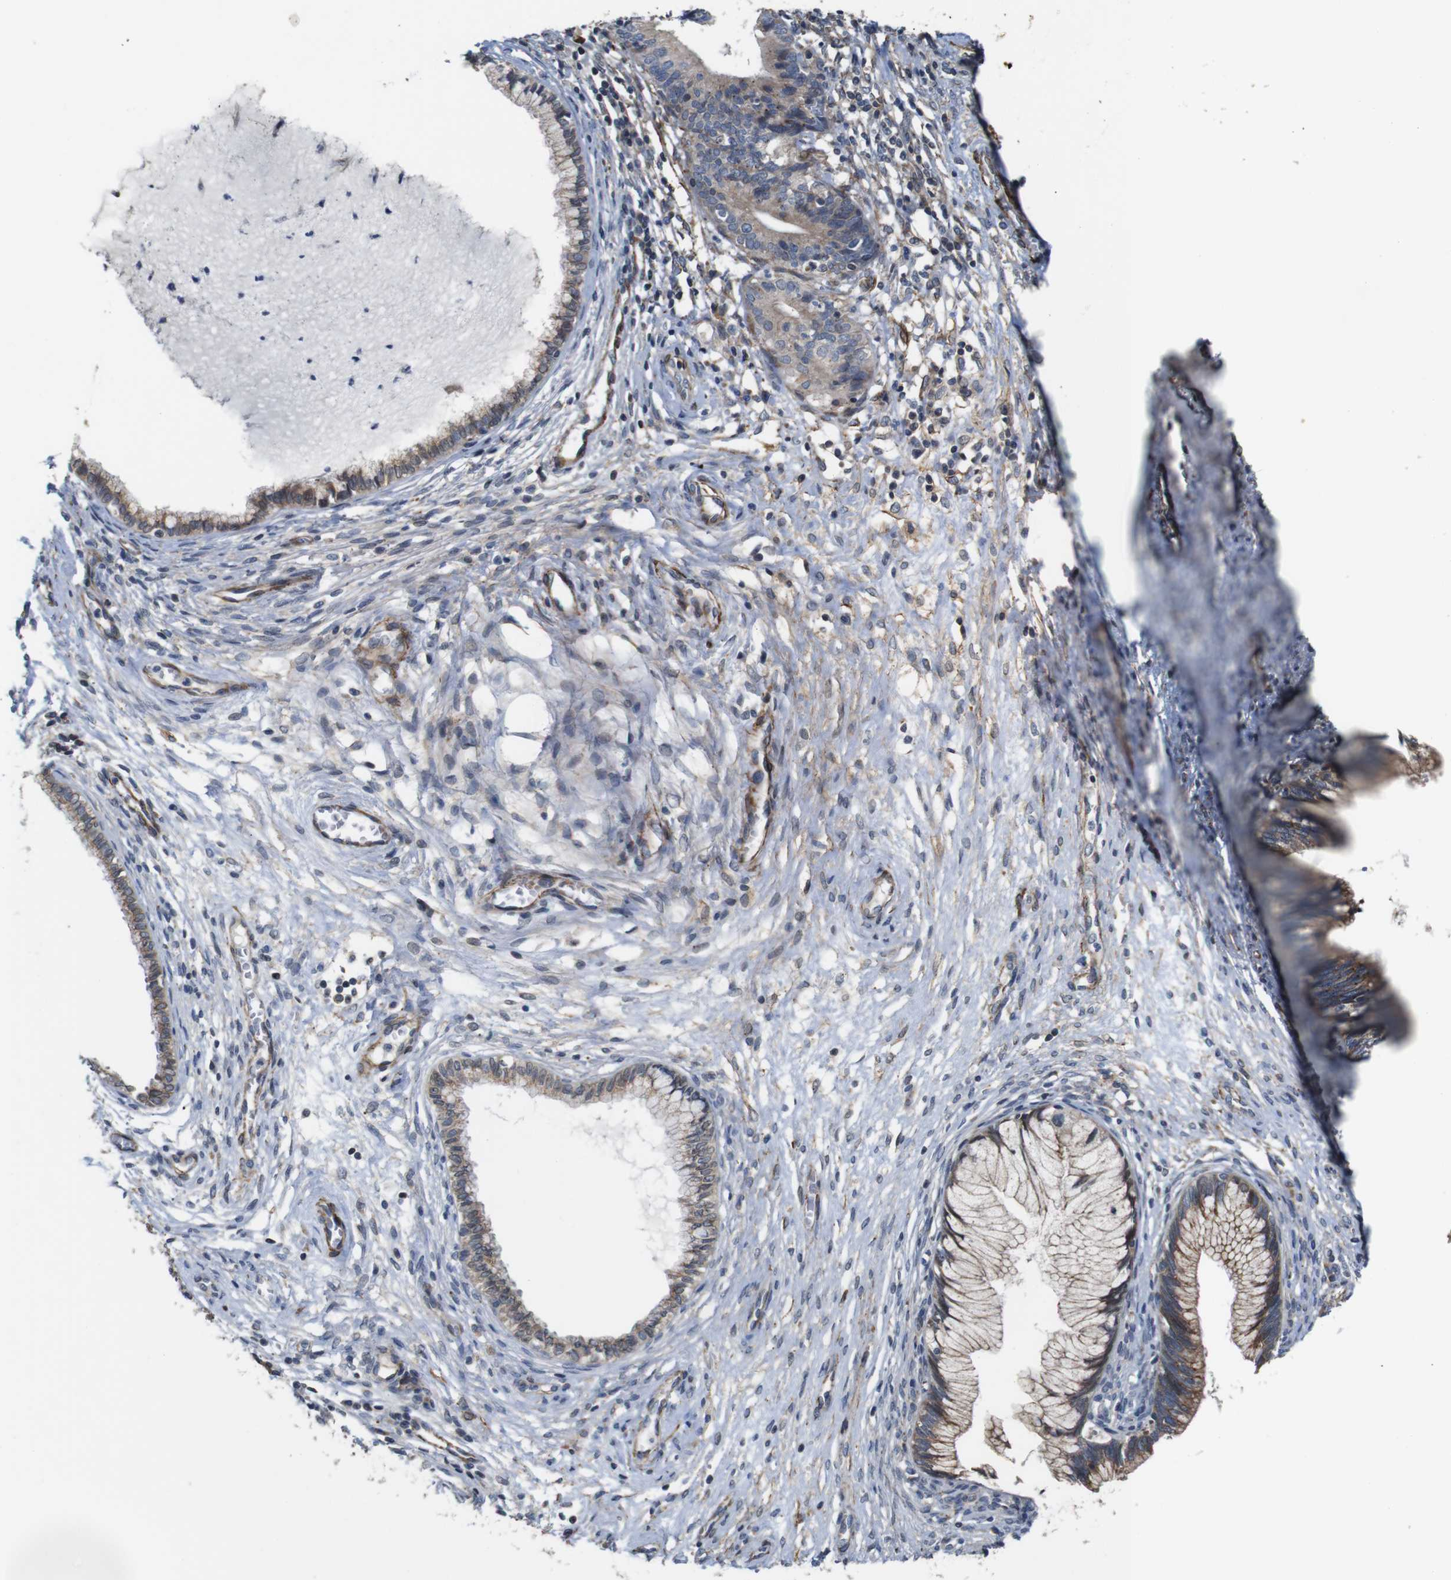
{"staining": {"intensity": "weak", "quantity": ">75%", "location": "cytoplasmic/membranous"}, "tissue": "cervical cancer", "cell_type": "Tumor cells", "image_type": "cancer", "snomed": [{"axis": "morphology", "description": "Adenocarcinoma, NOS"}, {"axis": "topography", "description": "Cervix"}], "caption": "Immunohistochemical staining of human cervical cancer (adenocarcinoma) demonstrates weak cytoplasmic/membranous protein staining in approximately >75% of tumor cells. The staining was performed using DAB, with brown indicating positive protein expression. Nuclei are stained blue with hematoxylin.", "gene": "GGT7", "patient": {"sex": "female", "age": 44}}